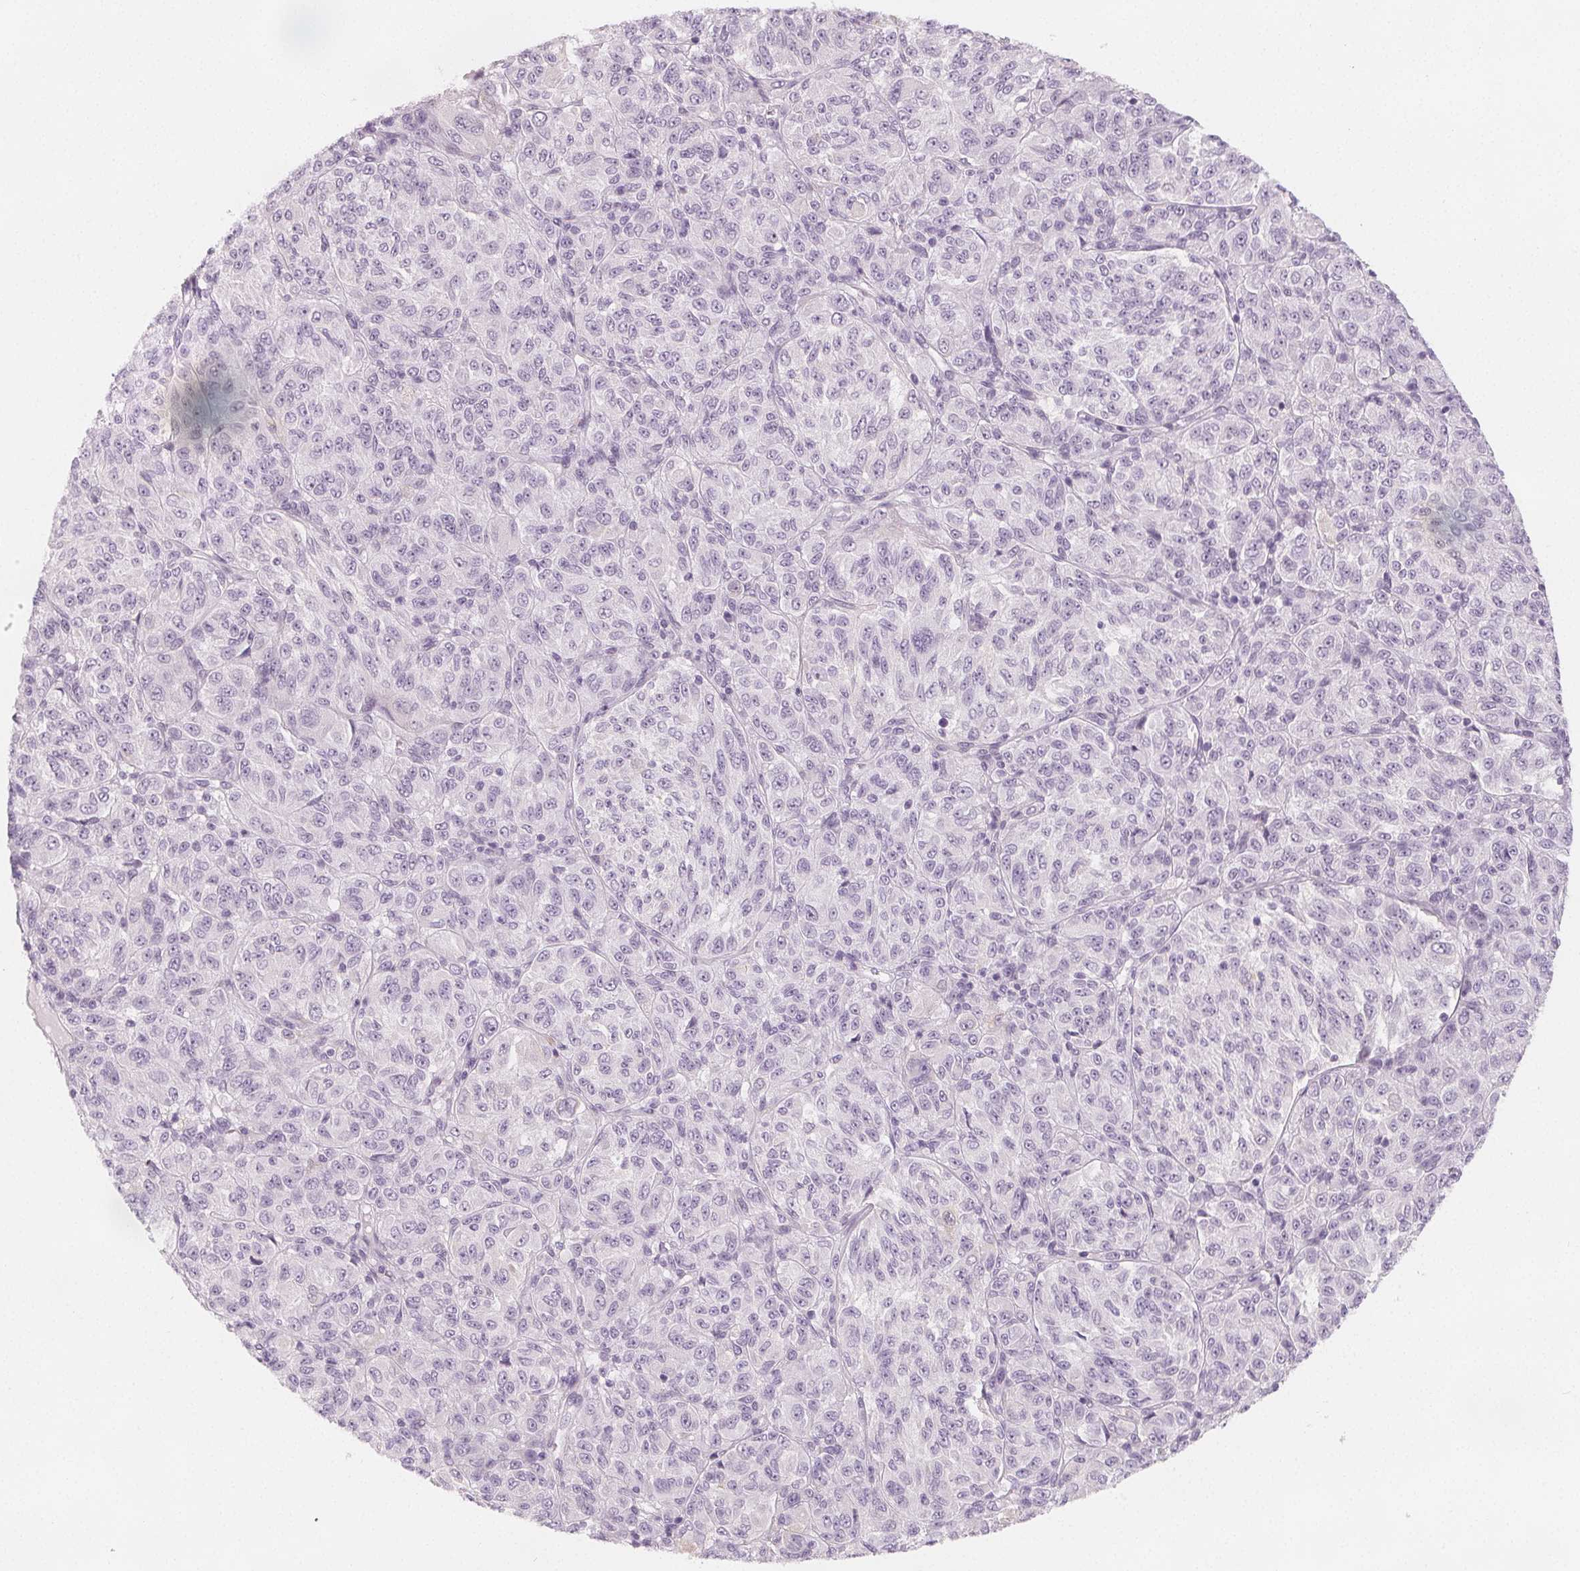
{"staining": {"intensity": "negative", "quantity": "none", "location": "none"}, "tissue": "melanoma", "cell_type": "Tumor cells", "image_type": "cancer", "snomed": [{"axis": "morphology", "description": "Malignant melanoma, Metastatic site"}, {"axis": "topography", "description": "Brain"}], "caption": "Protein analysis of melanoma reveals no significant positivity in tumor cells. (DAB immunohistochemistry, high magnification).", "gene": "MAP1A", "patient": {"sex": "female", "age": 56}}